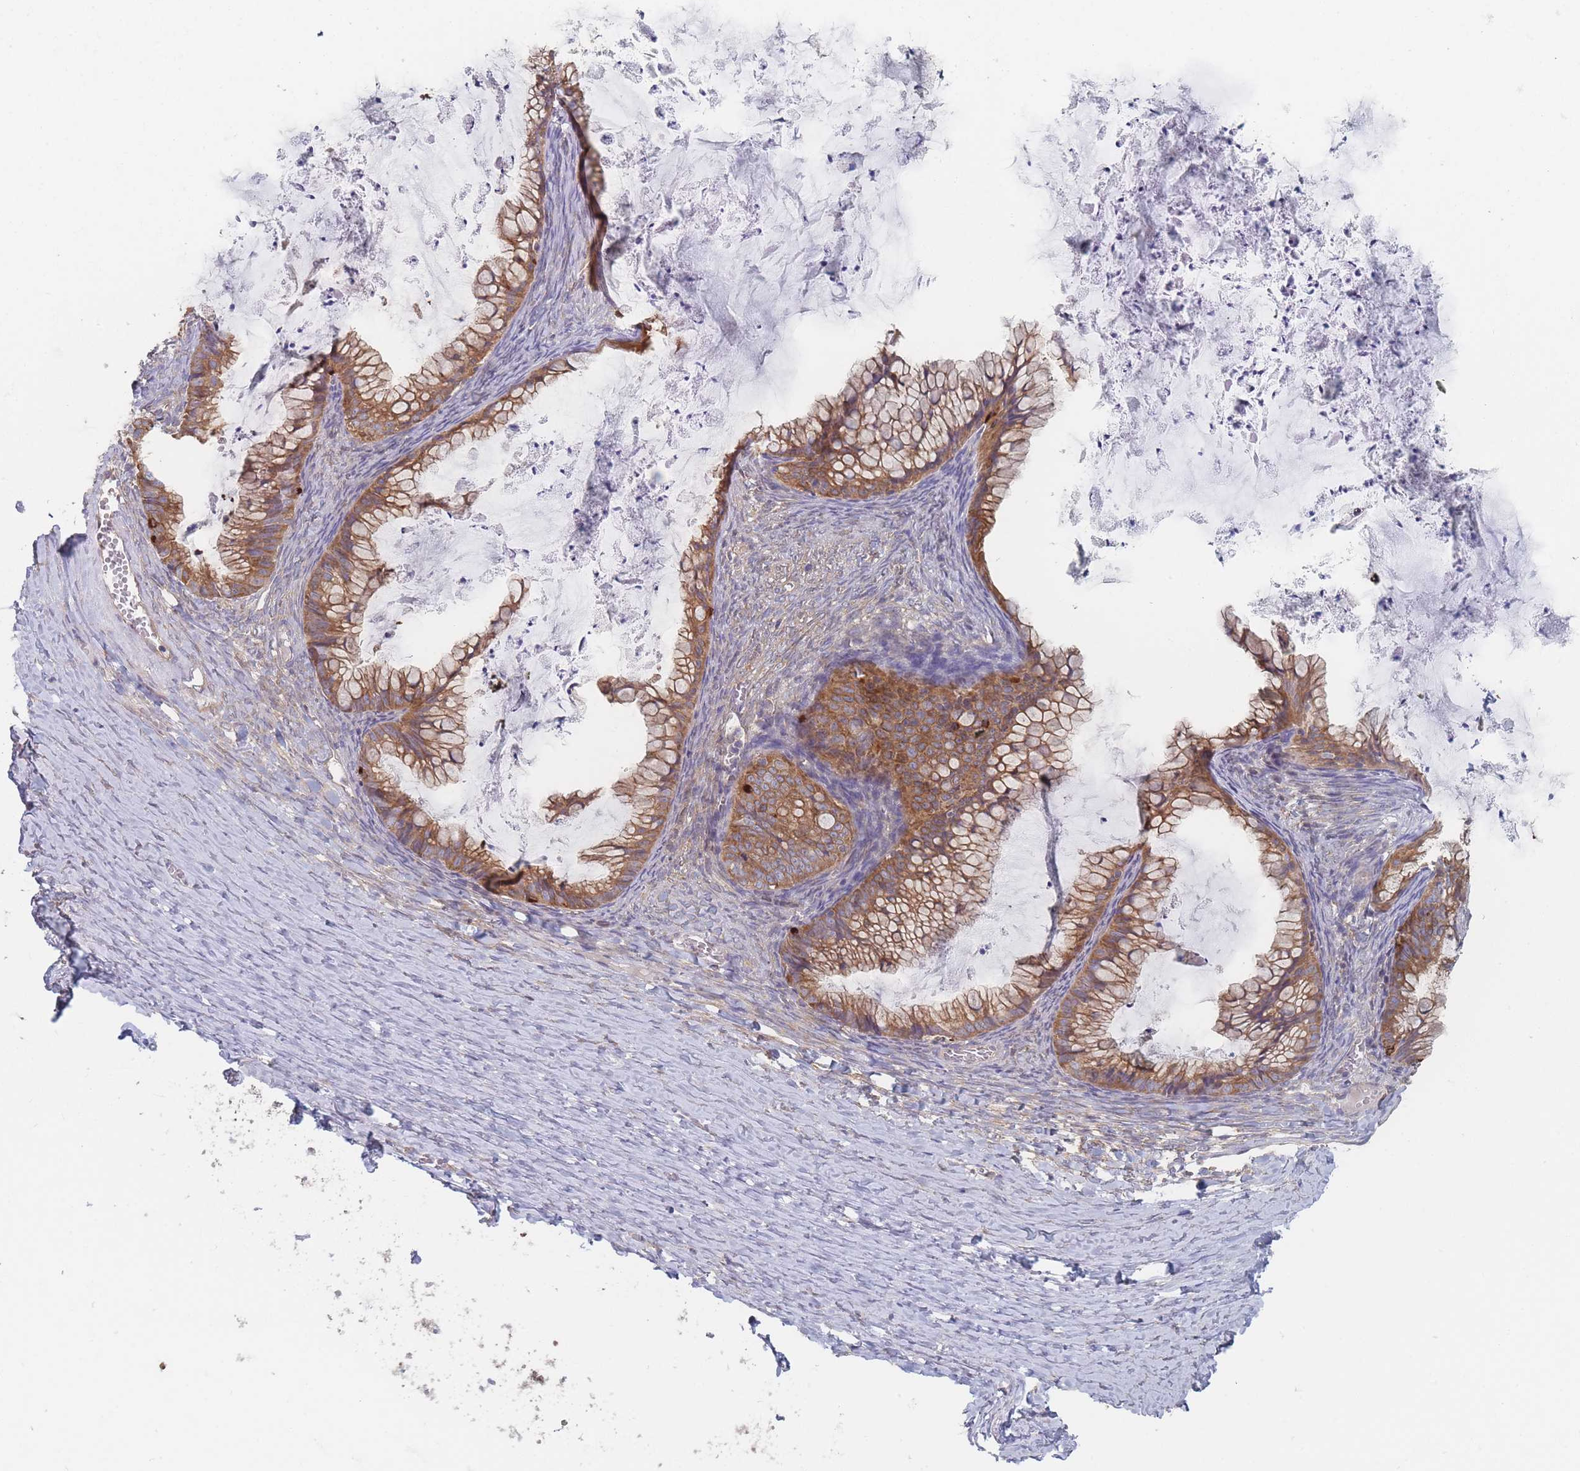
{"staining": {"intensity": "moderate", "quantity": ">75%", "location": "cytoplasmic/membranous"}, "tissue": "ovarian cancer", "cell_type": "Tumor cells", "image_type": "cancer", "snomed": [{"axis": "morphology", "description": "Cystadenocarcinoma, mucinous, NOS"}, {"axis": "topography", "description": "Ovary"}], "caption": "Approximately >75% of tumor cells in human ovarian mucinous cystadenocarcinoma demonstrate moderate cytoplasmic/membranous protein expression as visualized by brown immunohistochemical staining.", "gene": "EFCC1", "patient": {"sex": "female", "age": 35}}